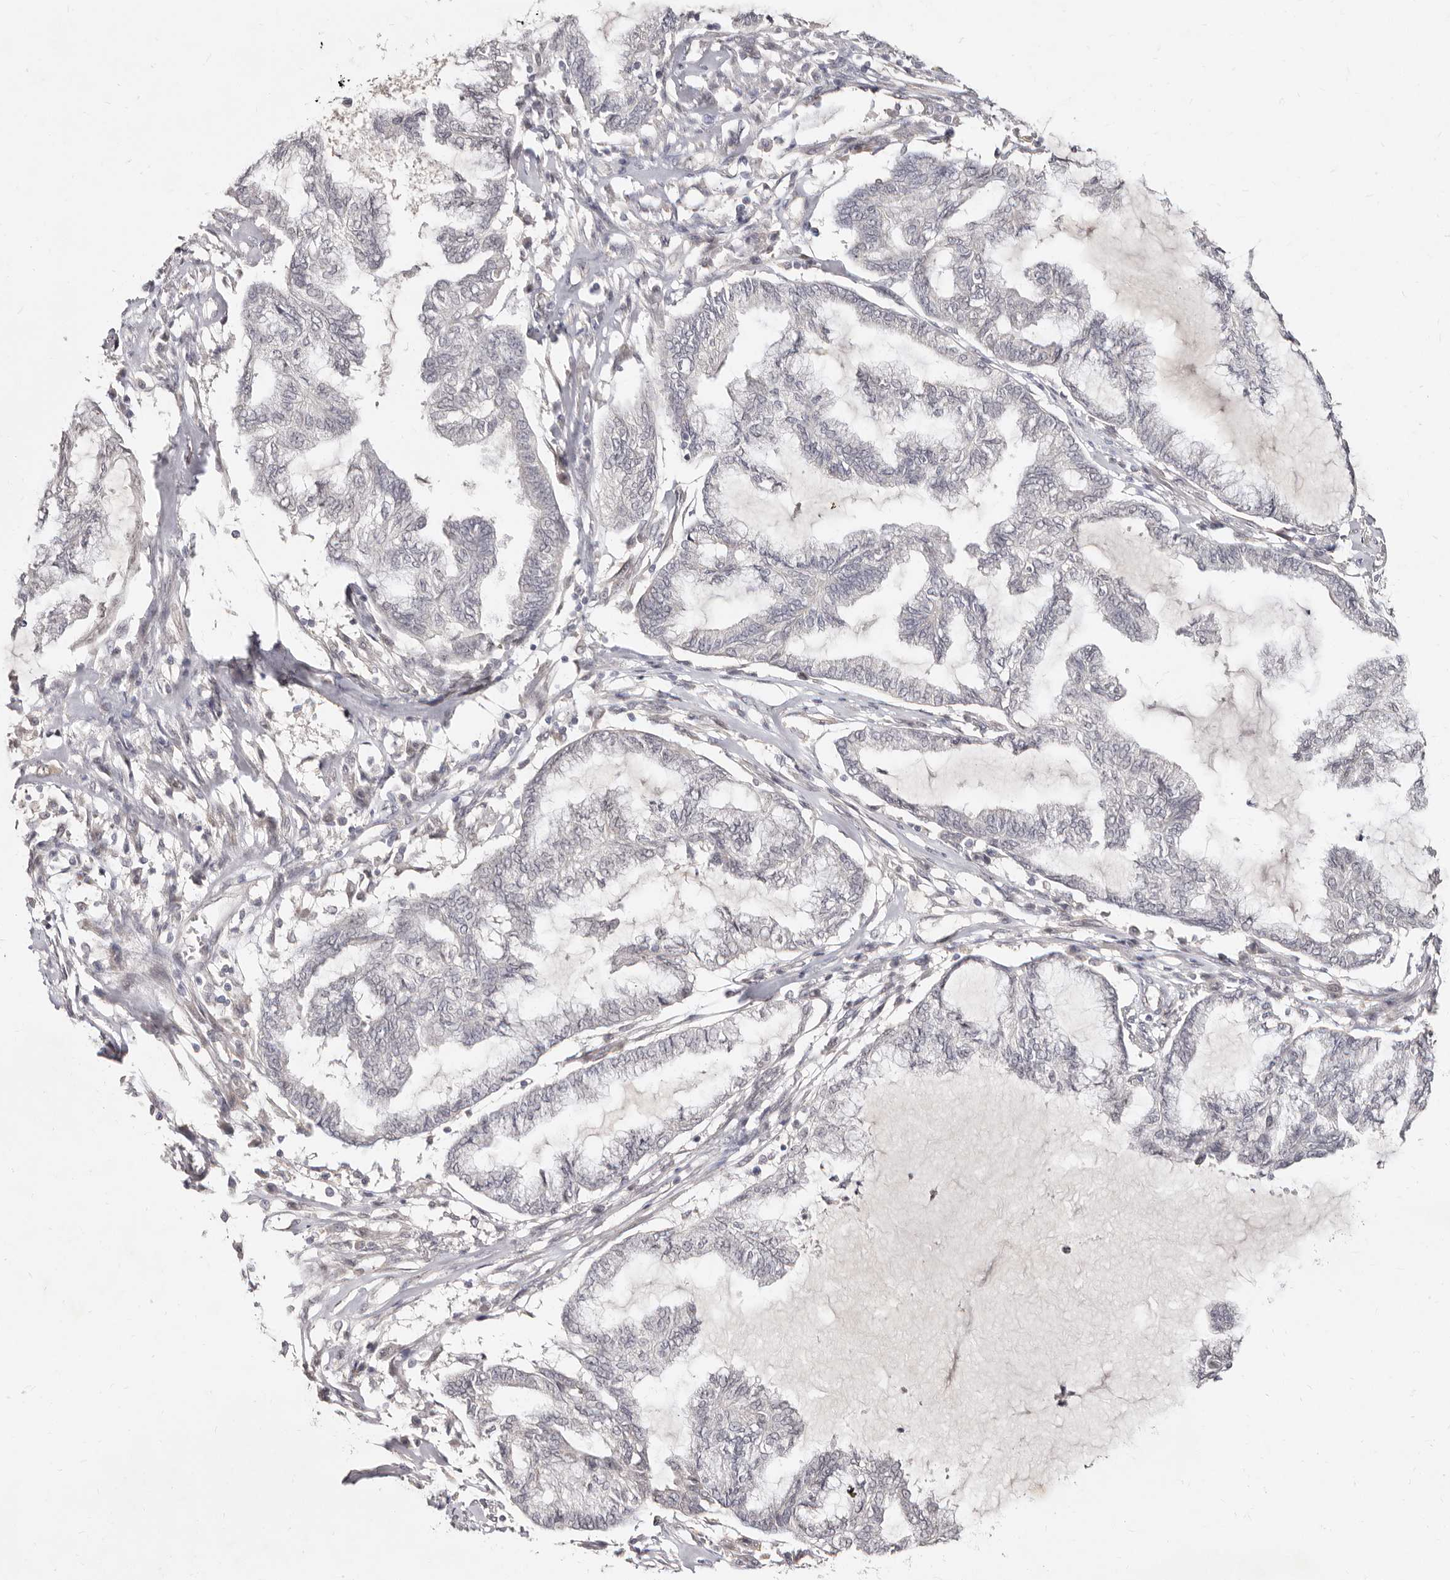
{"staining": {"intensity": "negative", "quantity": "none", "location": "none"}, "tissue": "endometrial cancer", "cell_type": "Tumor cells", "image_type": "cancer", "snomed": [{"axis": "morphology", "description": "Adenocarcinoma, NOS"}, {"axis": "topography", "description": "Endometrium"}], "caption": "Immunohistochemistry (IHC) photomicrograph of endometrial cancer stained for a protein (brown), which demonstrates no expression in tumor cells.", "gene": "LCORL", "patient": {"sex": "female", "age": 86}}